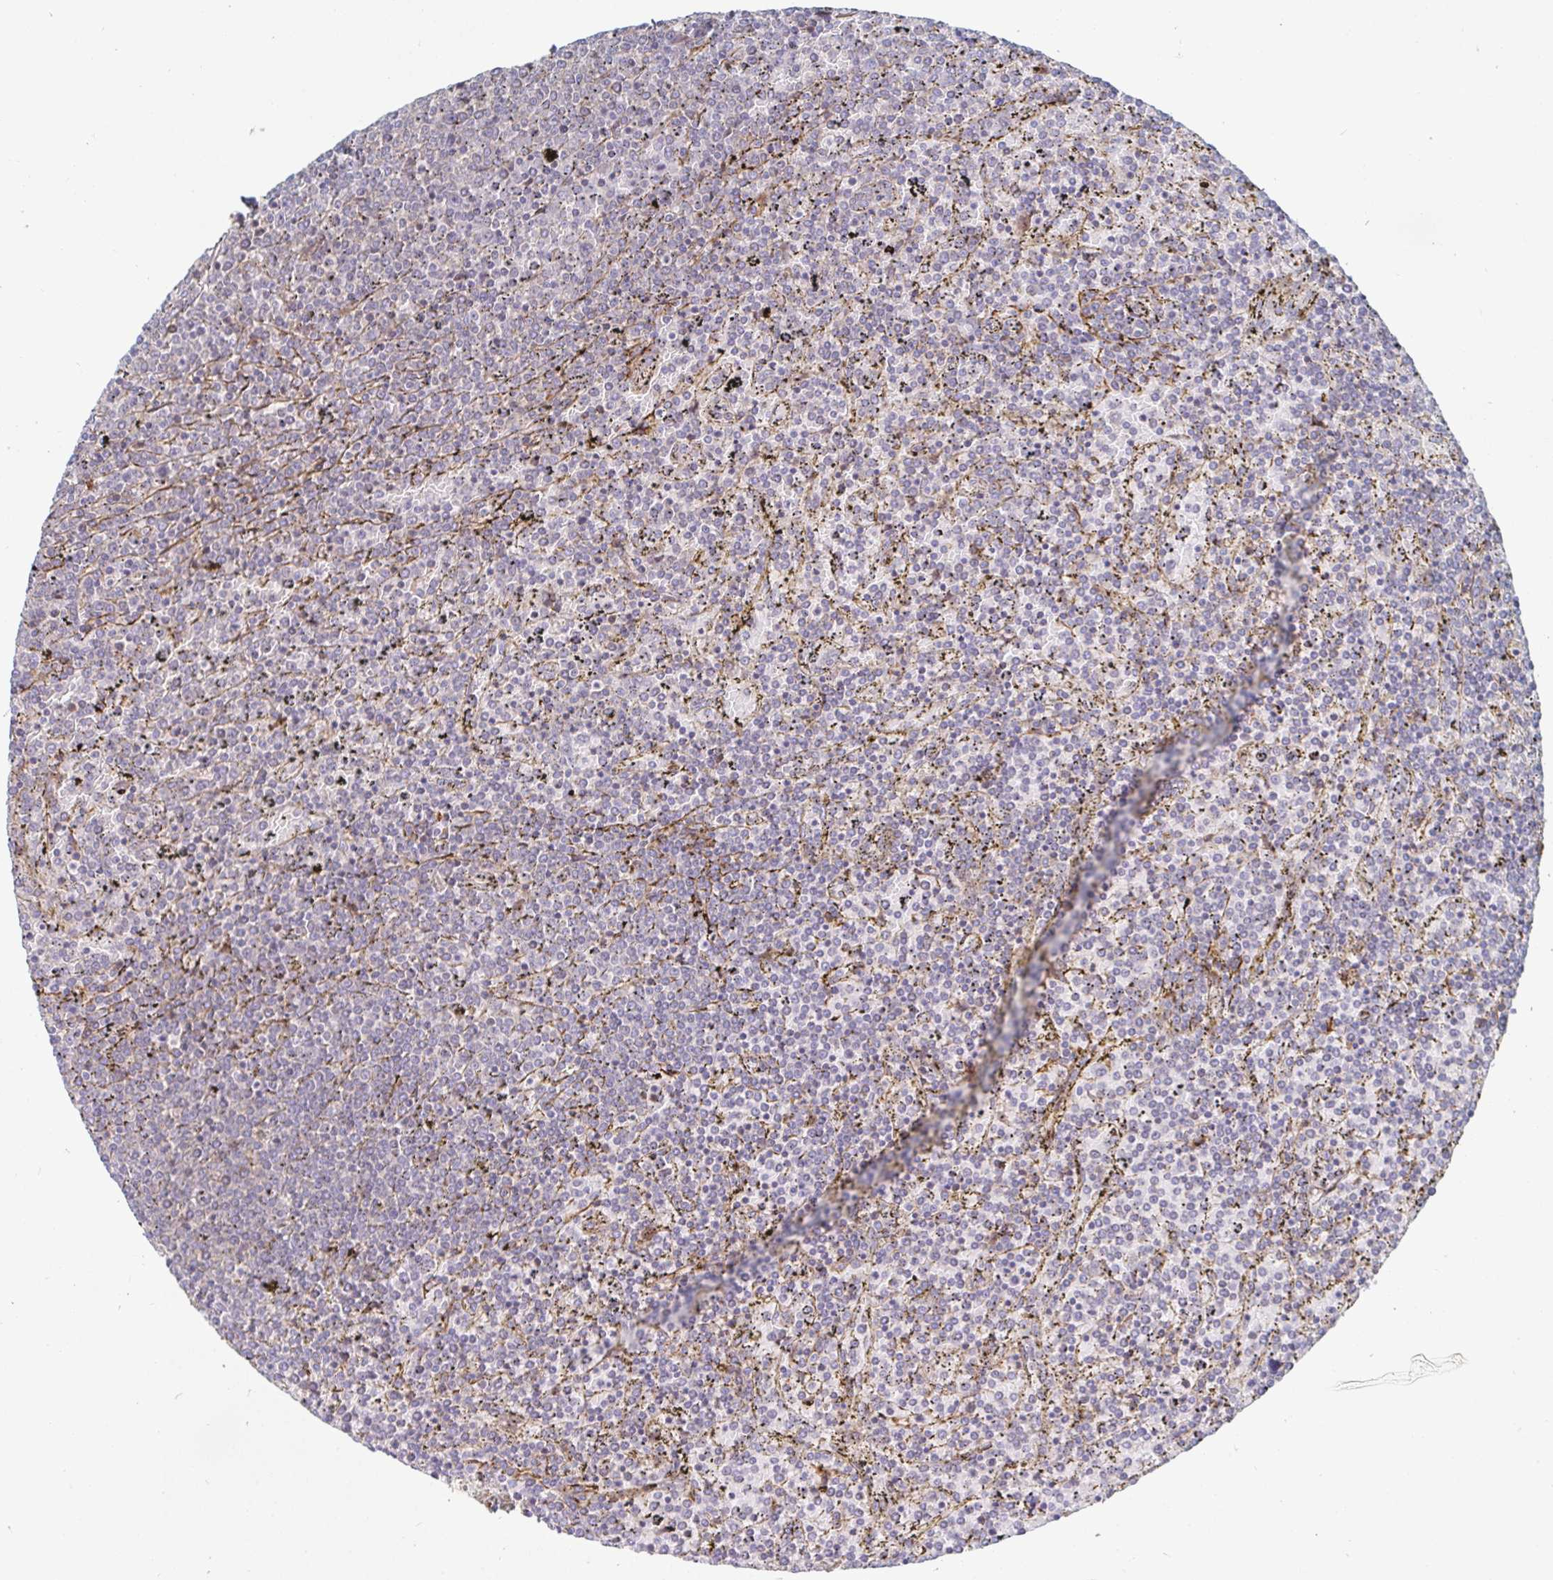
{"staining": {"intensity": "negative", "quantity": "none", "location": "none"}, "tissue": "lymphoma", "cell_type": "Tumor cells", "image_type": "cancer", "snomed": [{"axis": "morphology", "description": "Malignant lymphoma, non-Hodgkin's type, Low grade"}, {"axis": "topography", "description": "Spleen"}], "caption": "Micrograph shows no significant protein positivity in tumor cells of malignant lymphoma, non-Hodgkin's type (low-grade).", "gene": "SSH2", "patient": {"sex": "female", "age": 77}}